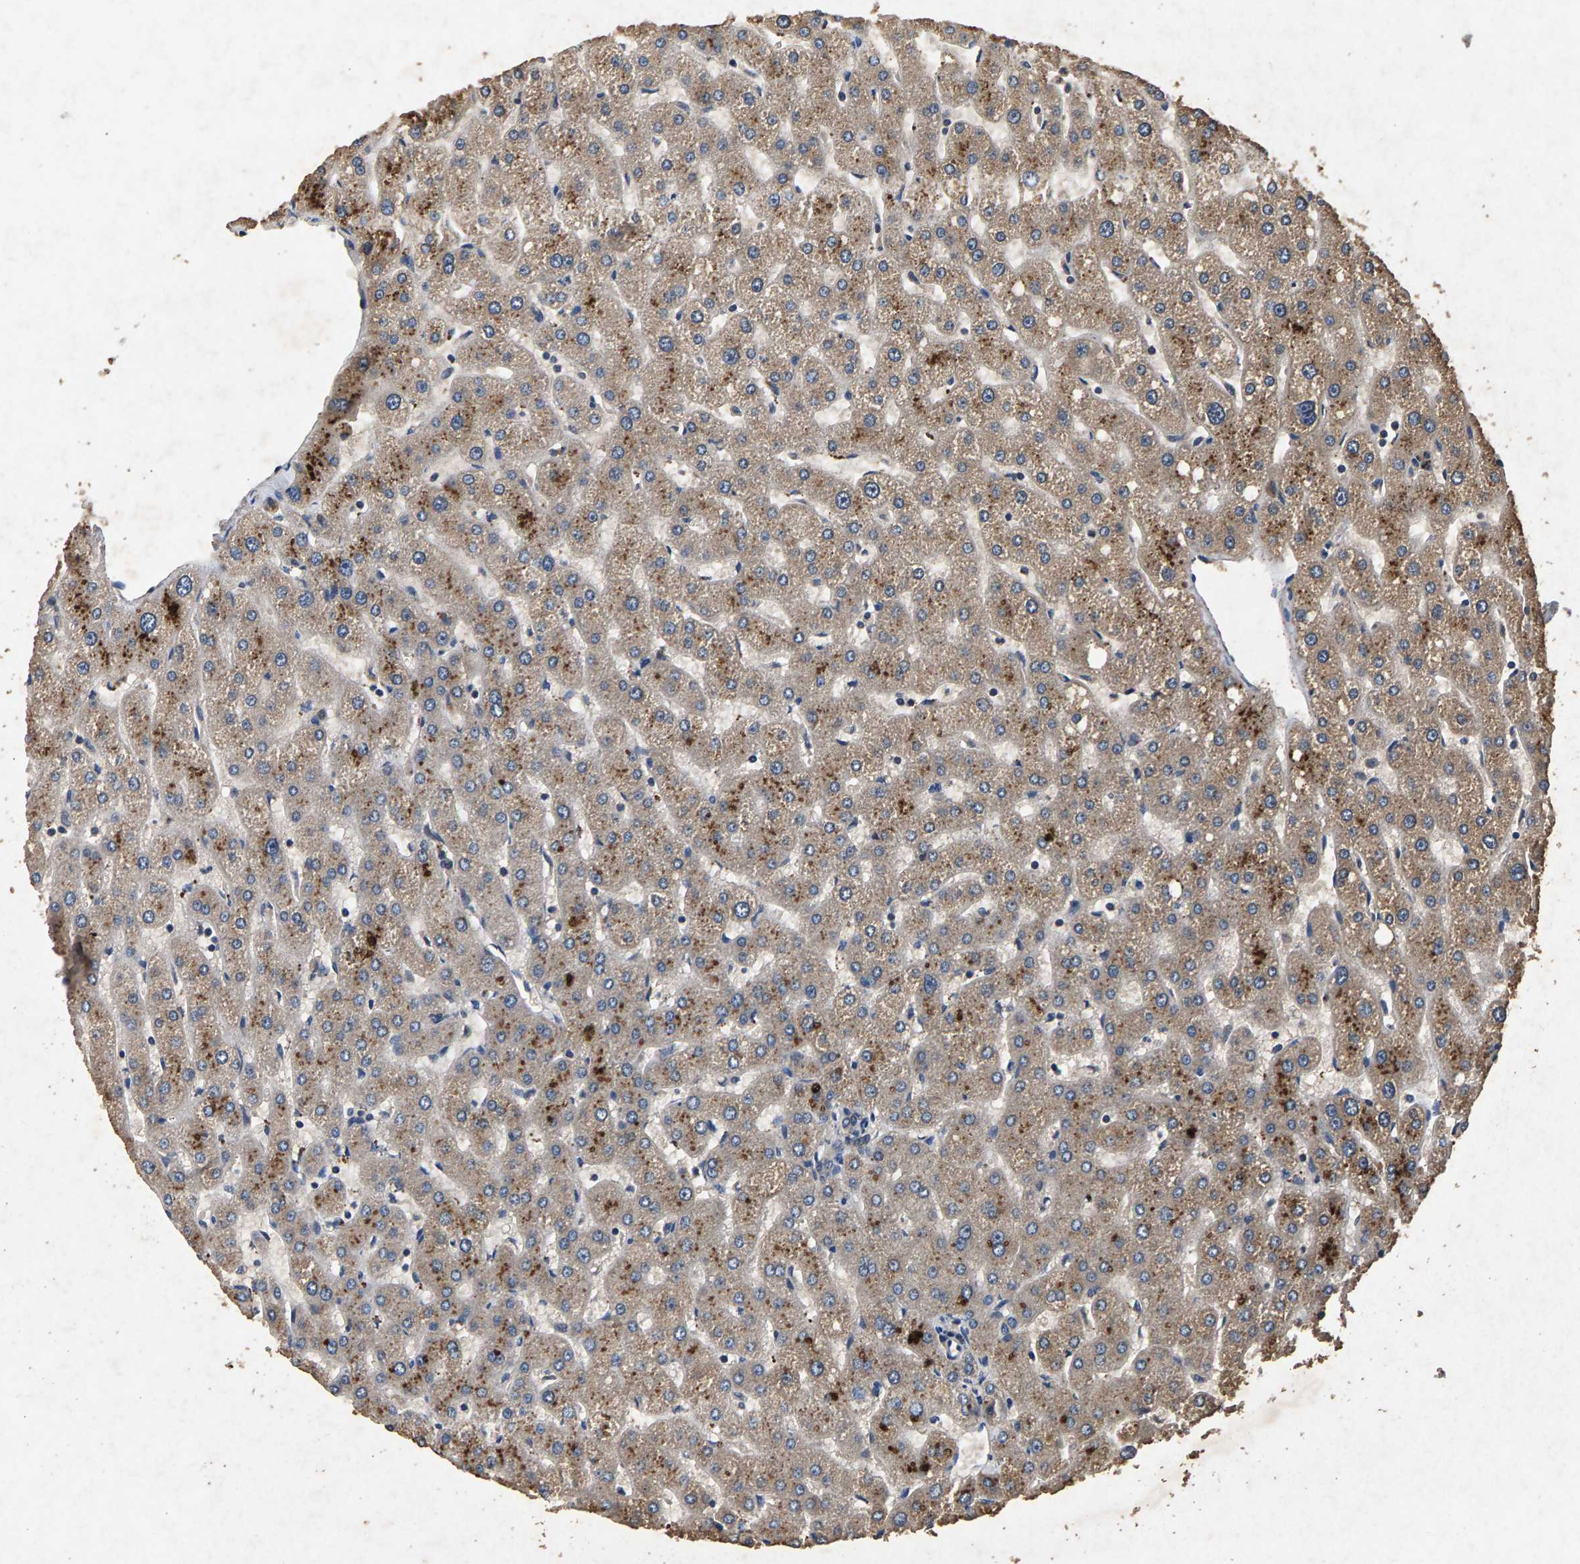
{"staining": {"intensity": "weak", "quantity": ">75%", "location": "cytoplasmic/membranous"}, "tissue": "liver", "cell_type": "Cholangiocytes", "image_type": "normal", "snomed": [{"axis": "morphology", "description": "Normal tissue, NOS"}, {"axis": "topography", "description": "Liver"}], "caption": "High-magnification brightfield microscopy of normal liver stained with DAB (brown) and counterstained with hematoxylin (blue). cholangiocytes exhibit weak cytoplasmic/membranous staining is appreciated in approximately>75% of cells. (Brightfield microscopy of DAB IHC at high magnification).", "gene": "PPP1CC", "patient": {"sex": "male", "age": 67}}